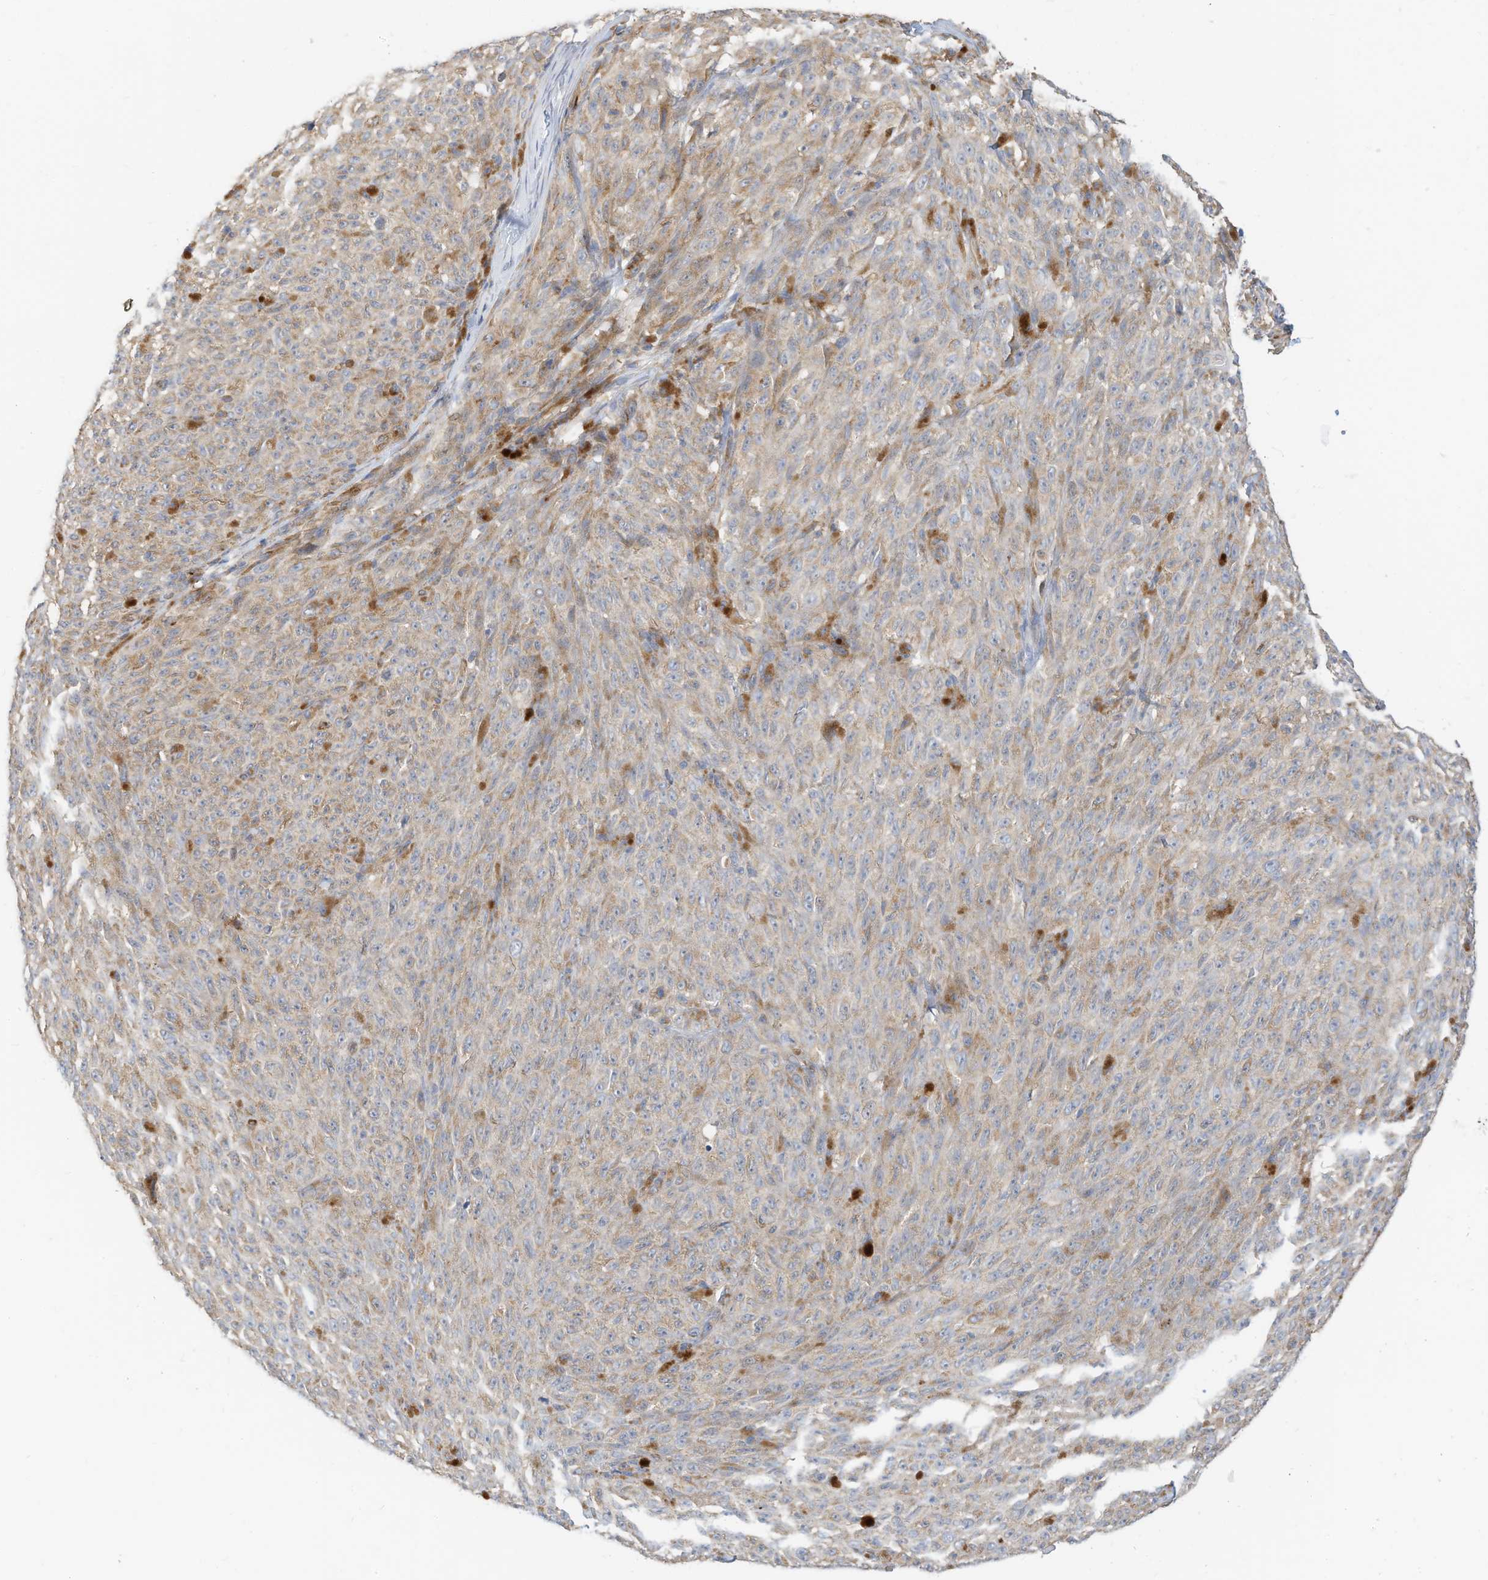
{"staining": {"intensity": "moderate", "quantity": "<25%", "location": "cytoplasmic/membranous"}, "tissue": "melanoma", "cell_type": "Tumor cells", "image_type": "cancer", "snomed": [{"axis": "morphology", "description": "Malignant melanoma, NOS"}, {"axis": "topography", "description": "Skin"}], "caption": "Human melanoma stained for a protein (brown) exhibits moderate cytoplasmic/membranous positive expression in approximately <25% of tumor cells.", "gene": "METTL6", "patient": {"sex": "female", "age": 82}}